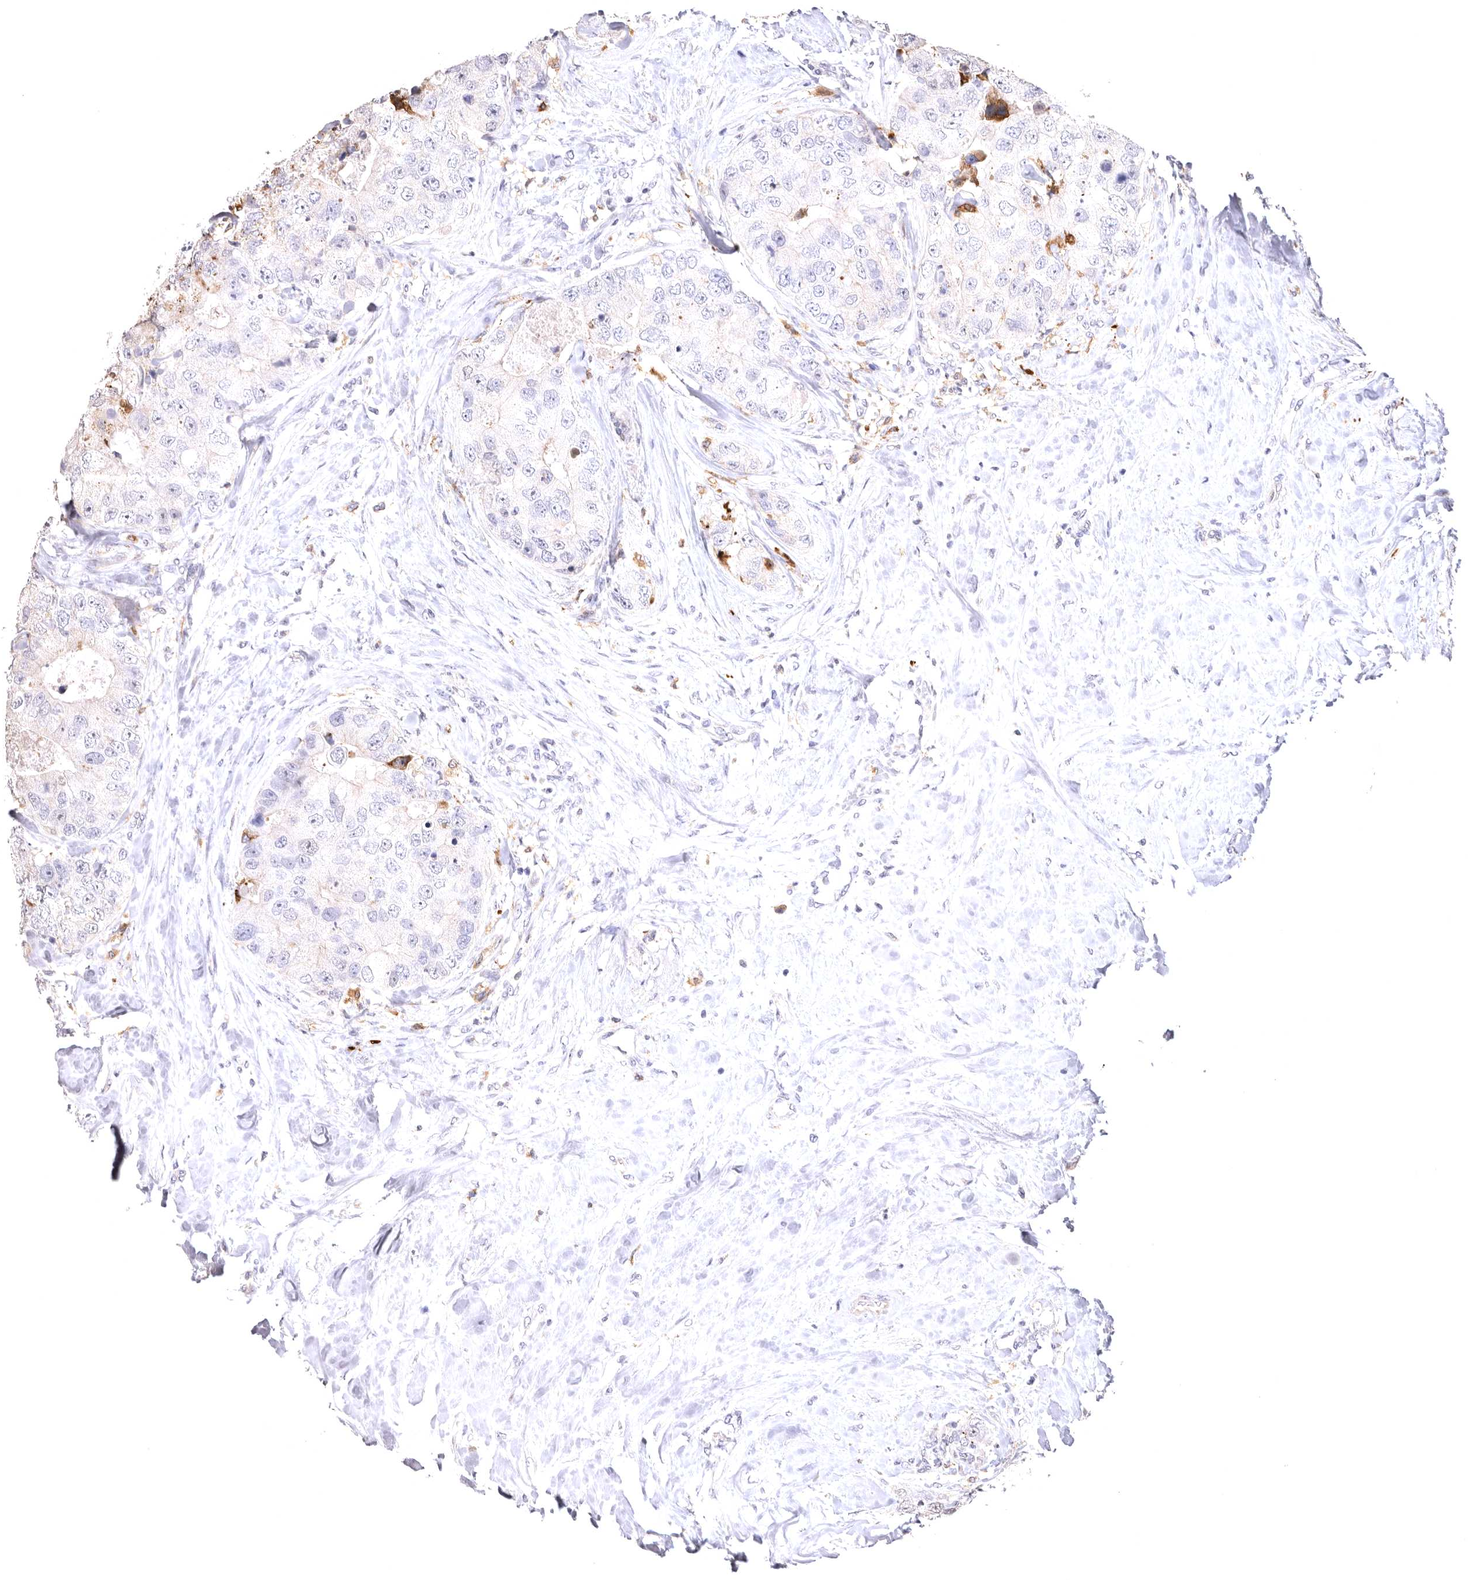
{"staining": {"intensity": "negative", "quantity": "none", "location": "none"}, "tissue": "breast cancer", "cell_type": "Tumor cells", "image_type": "cancer", "snomed": [{"axis": "morphology", "description": "Duct carcinoma"}, {"axis": "topography", "description": "Breast"}], "caption": "This is an IHC image of human intraductal carcinoma (breast). There is no staining in tumor cells.", "gene": "VPS45", "patient": {"sex": "female", "age": 62}}